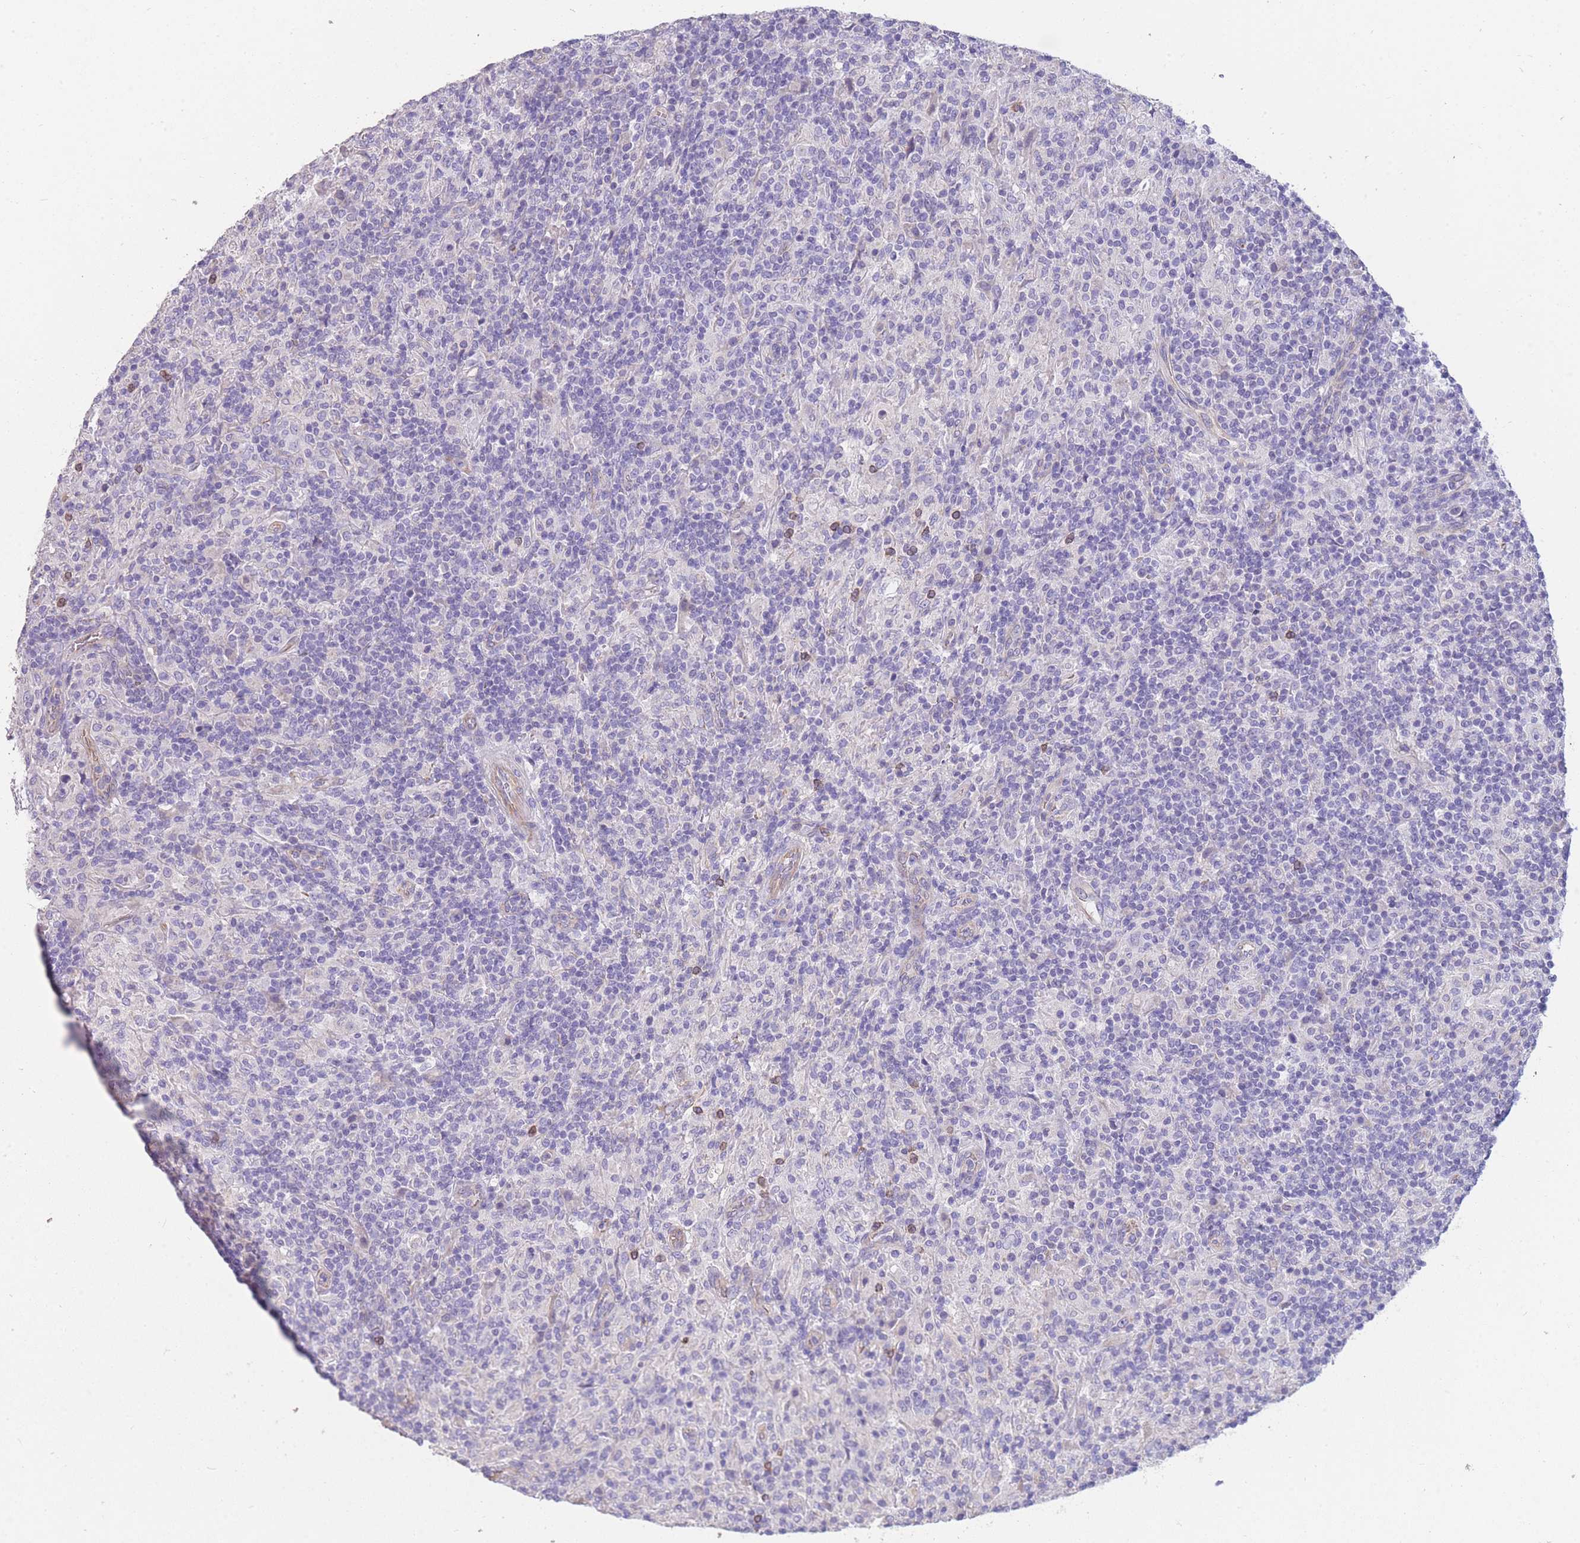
{"staining": {"intensity": "negative", "quantity": "none", "location": "none"}, "tissue": "lymphoma", "cell_type": "Tumor cells", "image_type": "cancer", "snomed": [{"axis": "morphology", "description": "Hodgkin's disease, NOS"}, {"axis": "topography", "description": "Lymph node"}], "caption": "High magnification brightfield microscopy of lymphoma stained with DAB (3,3'-diaminobenzidine) (brown) and counterstained with hematoxylin (blue): tumor cells show no significant positivity. (Immunohistochemistry (ihc), brightfield microscopy, high magnification).", "gene": "ANKRD53", "patient": {"sex": "male", "age": 70}}